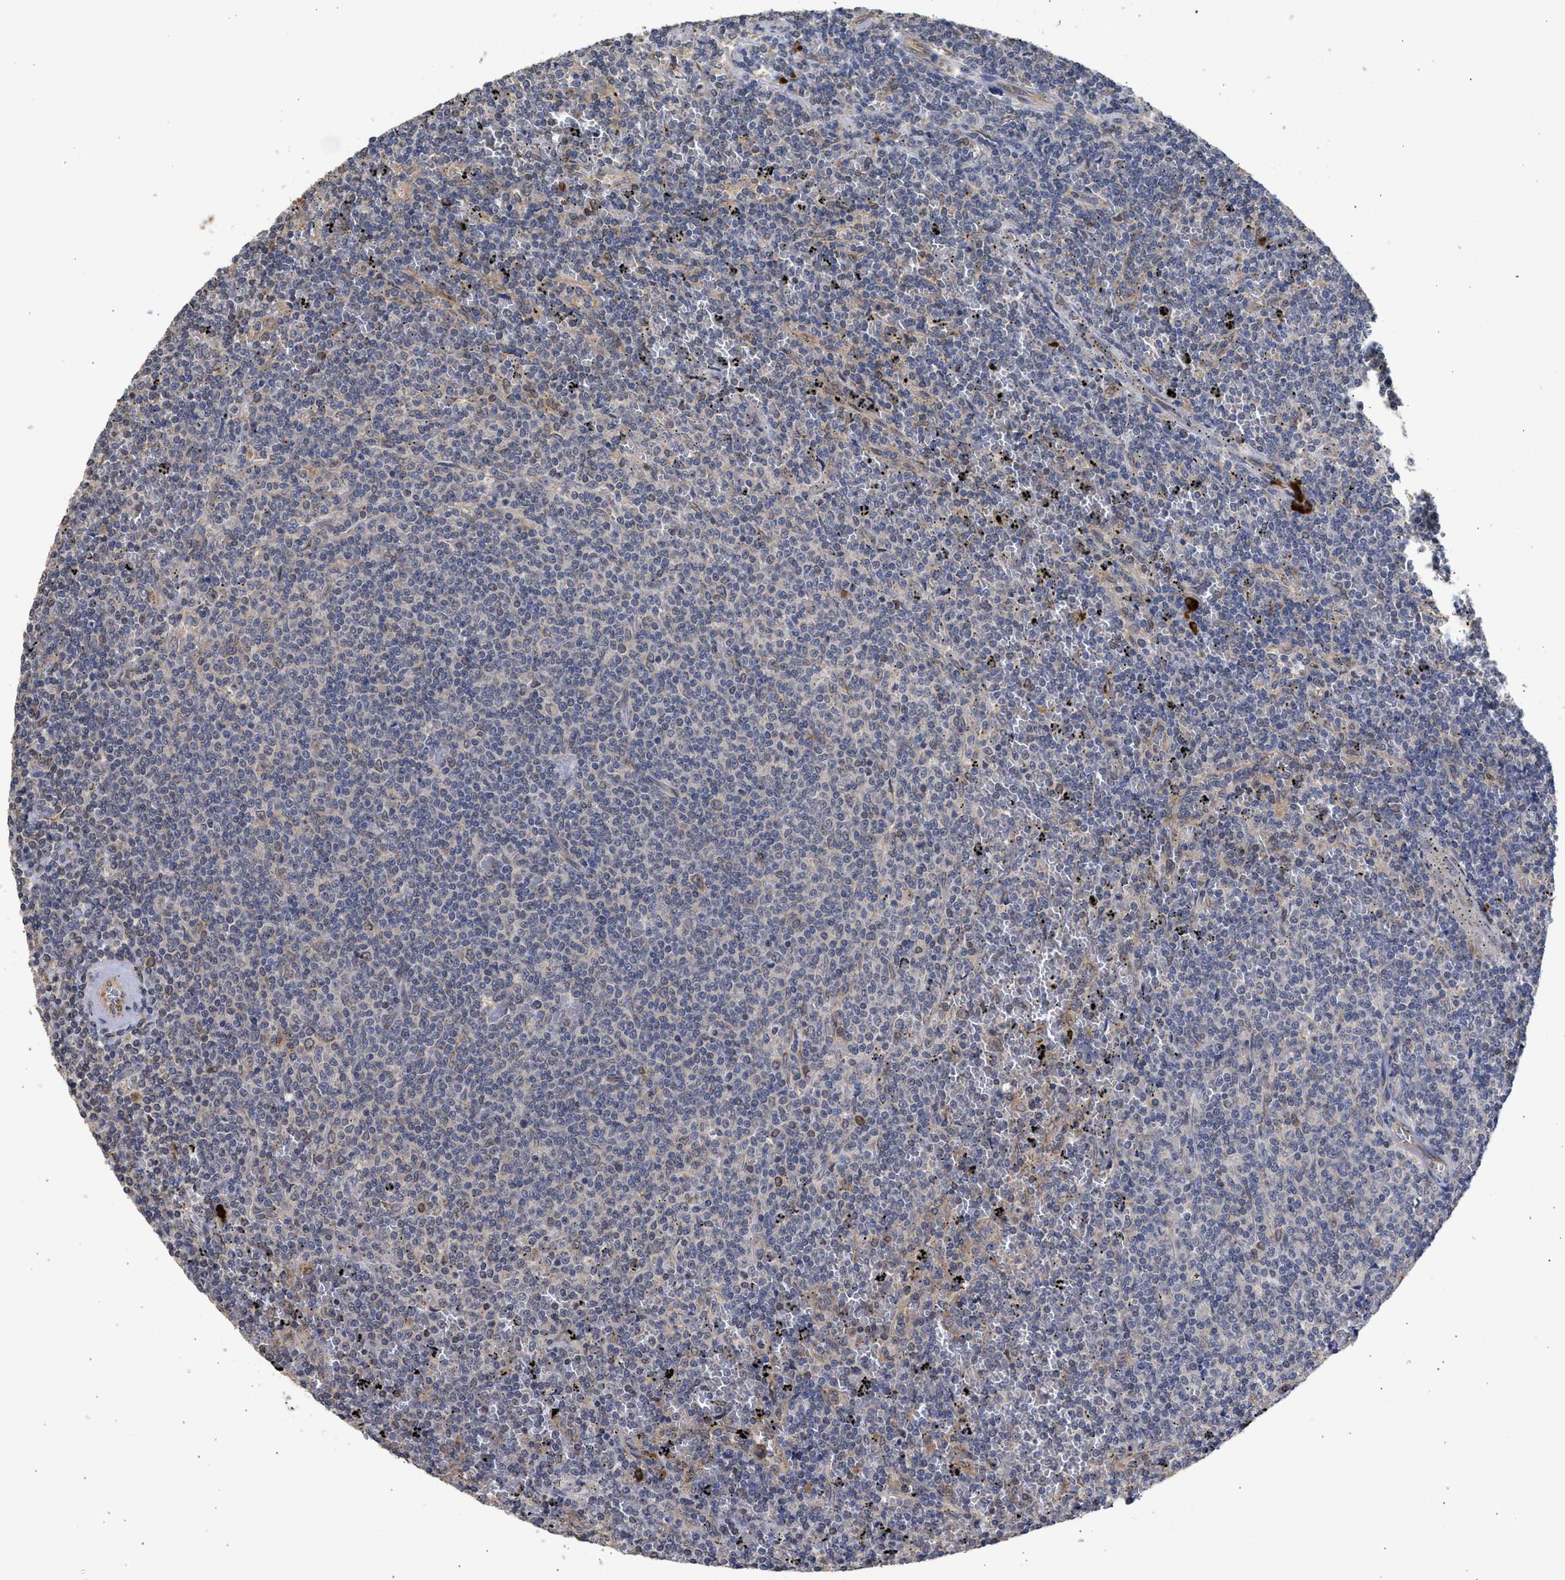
{"staining": {"intensity": "negative", "quantity": "none", "location": "none"}, "tissue": "lymphoma", "cell_type": "Tumor cells", "image_type": "cancer", "snomed": [{"axis": "morphology", "description": "Malignant lymphoma, non-Hodgkin's type, Low grade"}, {"axis": "topography", "description": "Spleen"}], "caption": "IHC of human malignant lymphoma, non-Hodgkin's type (low-grade) demonstrates no staining in tumor cells. The staining was performed using DAB (3,3'-diaminobenzidine) to visualize the protein expression in brown, while the nuclei were stained in blue with hematoxylin (Magnification: 20x).", "gene": "DNAJC1", "patient": {"sex": "female", "age": 50}}